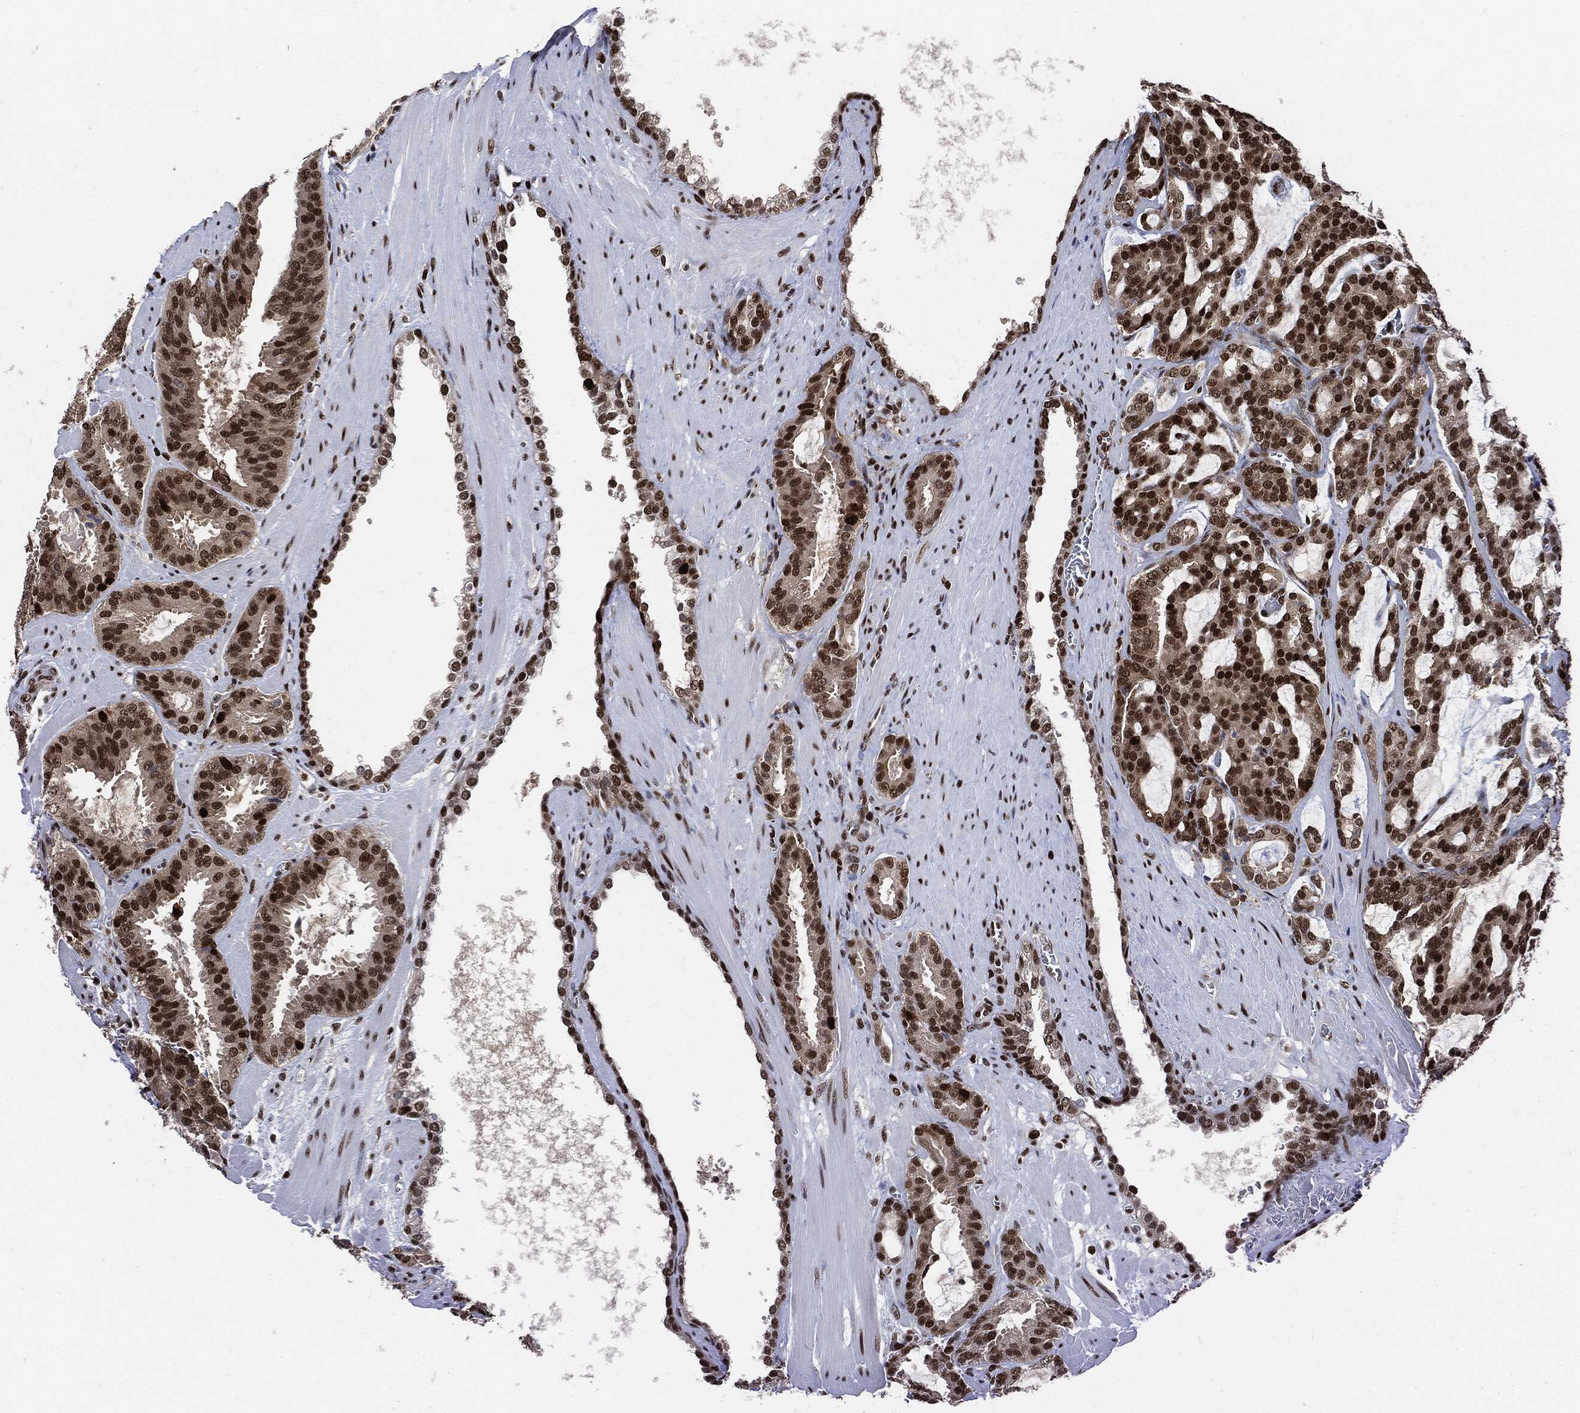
{"staining": {"intensity": "strong", "quantity": ">75%", "location": "nuclear"}, "tissue": "prostate cancer", "cell_type": "Tumor cells", "image_type": "cancer", "snomed": [{"axis": "morphology", "description": "Adenocarcinoma, NOS"}, {"axis": "topography", "description": "Prostate"}], "caption": "Prostate adenocarcinoma stained with a protein marker reveals strong staining in tumor cells.", "gene": "PCNA", "patient": {"sex": "male", "age": 67}}